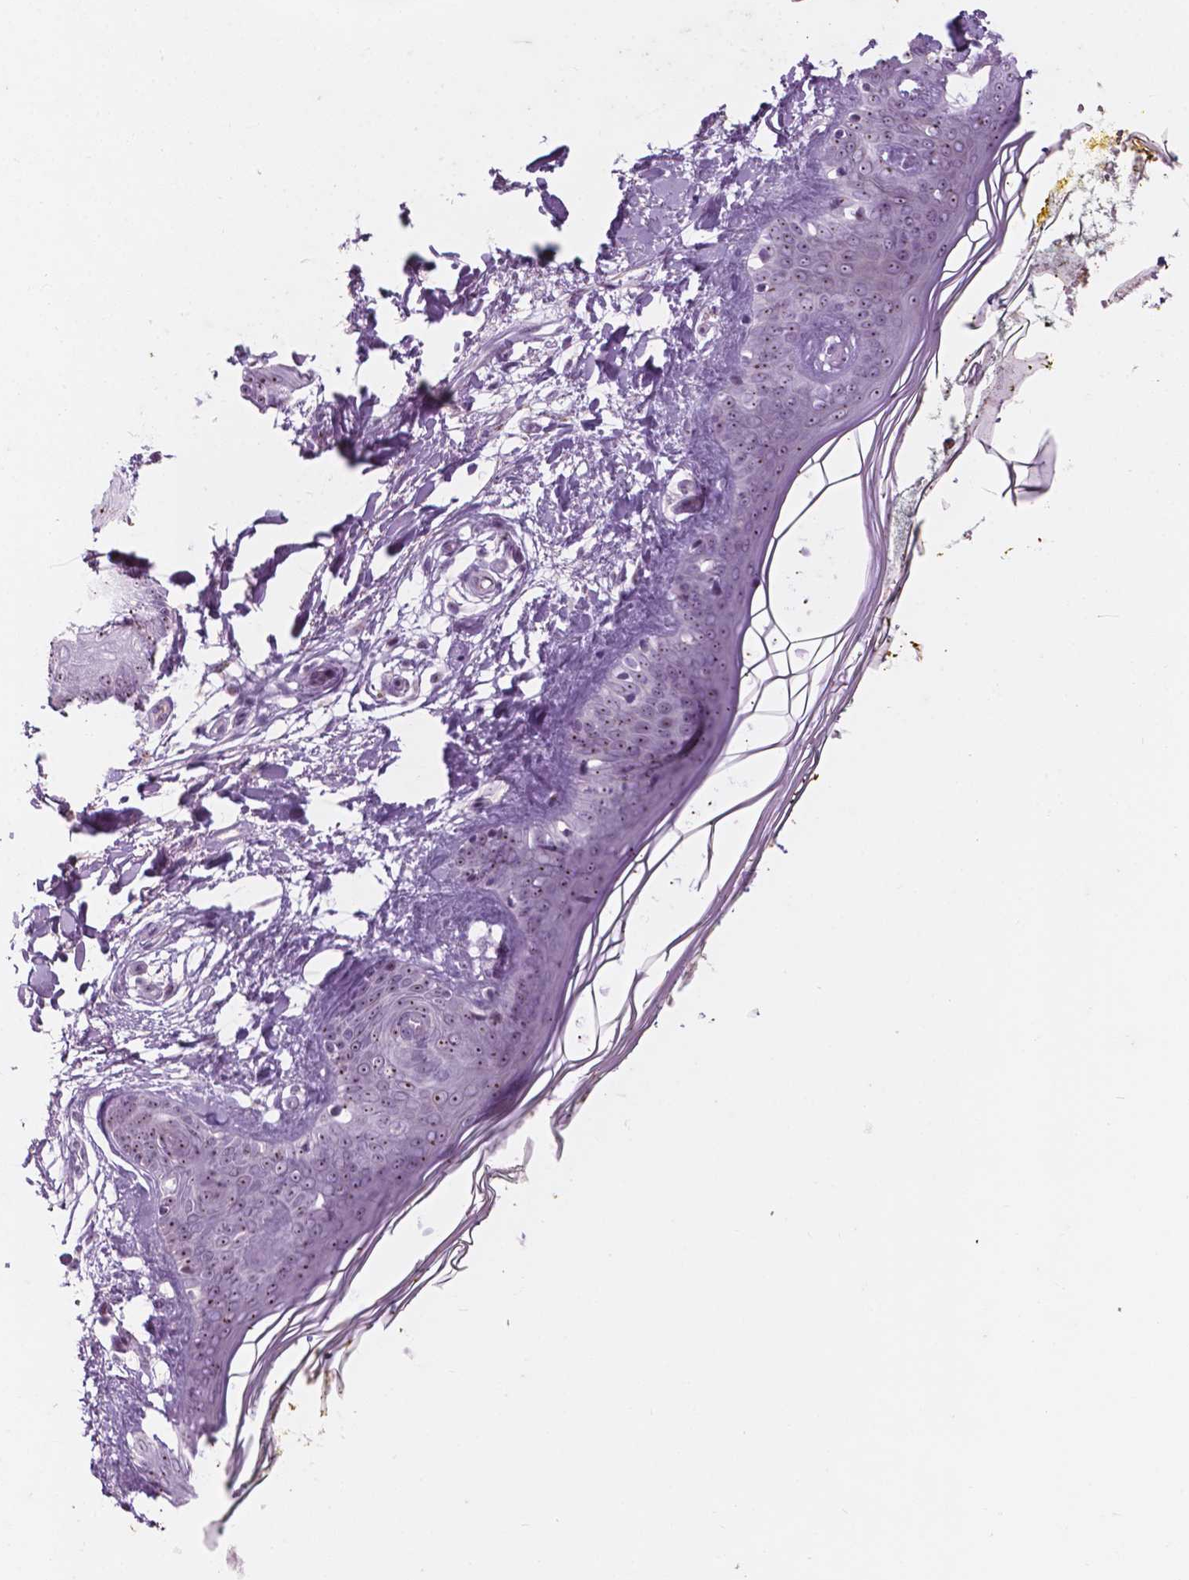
{"staining": {"intensity": "weak", "quantity": "<25%", "location": "nuclear"}, "tissue": "skin", "cell_type": "Fibroblasts", "image_type": "normal", "snomed": [{"axis": "morphology", "description": "Normal tissue, NOS"}, {"axis": "topography", "description": "Skin"}], "caption": "Immunohistochemistry of normal human skin shows no expression in fibroblasts. The staining was performed using DAB to visualize the protein expression in brown, while the nuclei were stained in blue with hematoxylin (Magnification: 20x).", "gene": "ZNF853", "patient": {"sex": "female", "age": 34}}